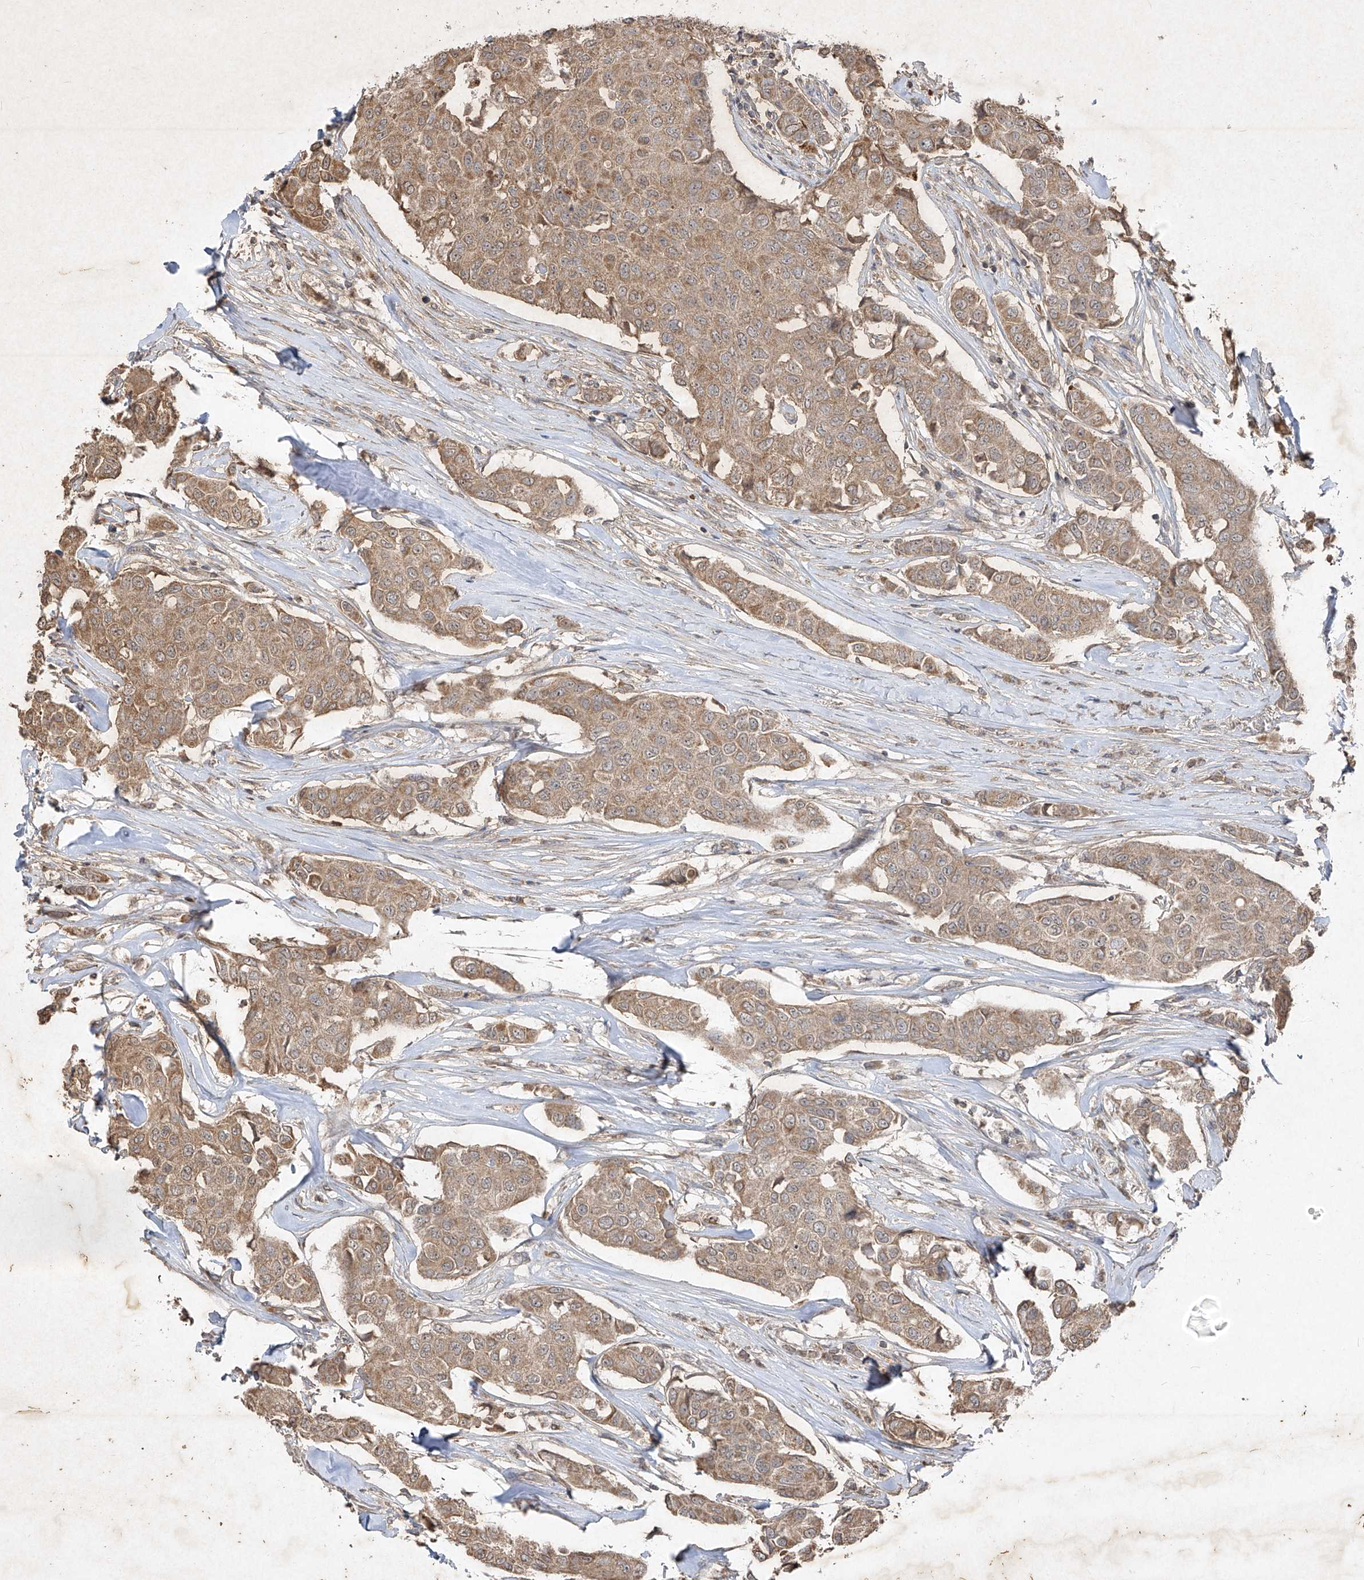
{"staining": {"intensity": "moderate", "quantity": ">75%", "location": "cytoplasmic/membranous"}, "tissue": "breast cancer", "cell_type": "Tumor cells", "image_type": "cancer", "snomed": [{"axis": "morphology", "description": "Duct carcinoma"}, {"axis": "topography", "description": "Breast"}], "caption": "Immunohistochemistry (IHC) of breast cancer reveals medium levels of moderate cytoplasmic/membranous positivity in approximately >75% of tumor cells.", "gene": "ABCD3", "patient": {"sex": "female", "age": 80}}